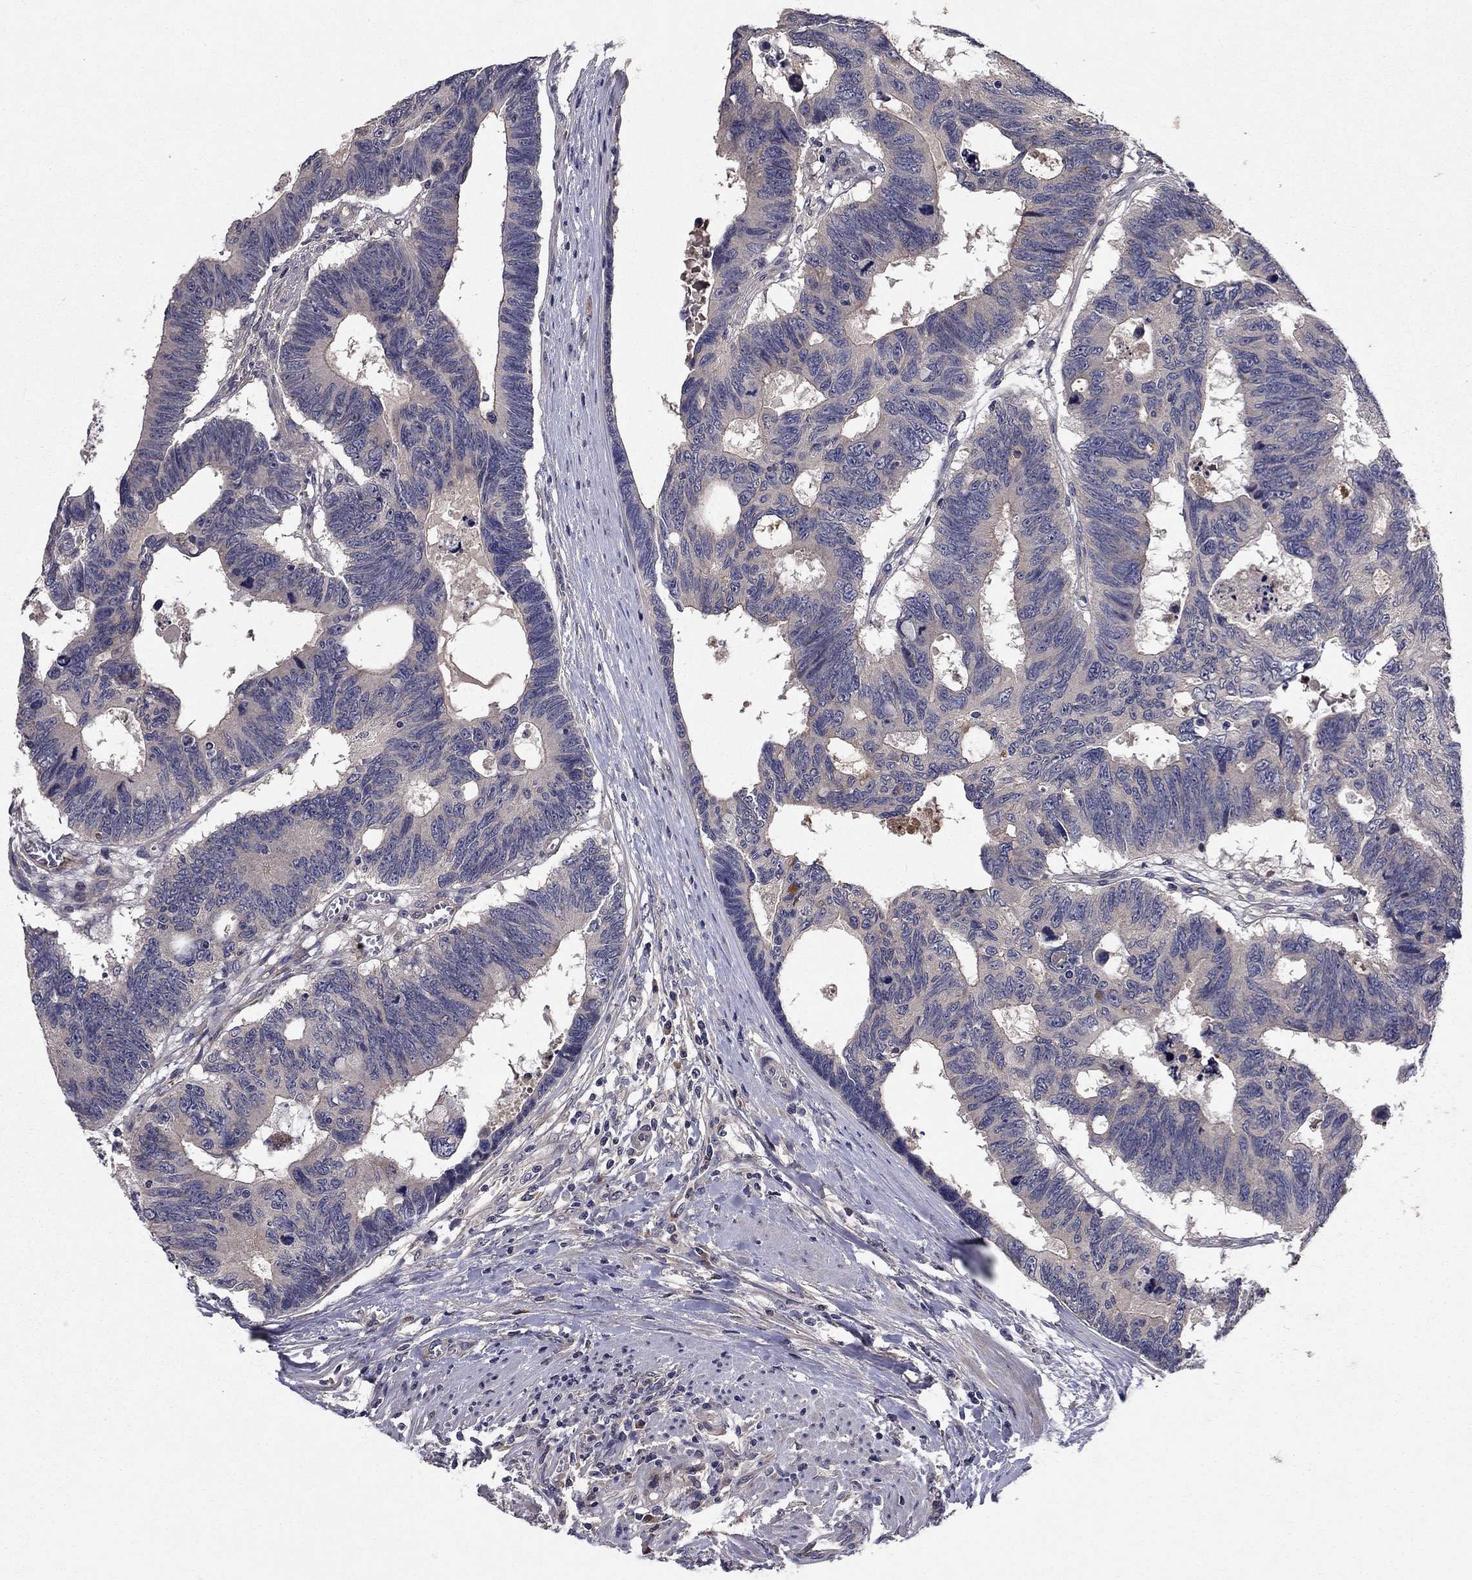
{"staining": {"intensity": "negative", "quantity": "none", "location": "none"}, "tissue": "colorectal cancer", "cell_type": "Tumor cells", "image_type": "cancer", "snomed": [{"axis": "morphology", "description": "Adenocarcinoma, NOS"}, {"axis": "topography", "description": "Colon"}], "caption": "Tumor cells are negative for protein expression in human colorectal adenocarcinoma. Brightfield microscopy of immunohistochemistry (IHC) stained with DAB (3,3'-diaminobenzidine) (brown) and hematoxylin (blue), captured at high magnification.", "gene": "PROS1", "patient": {"sex": "female", "age": 77}}